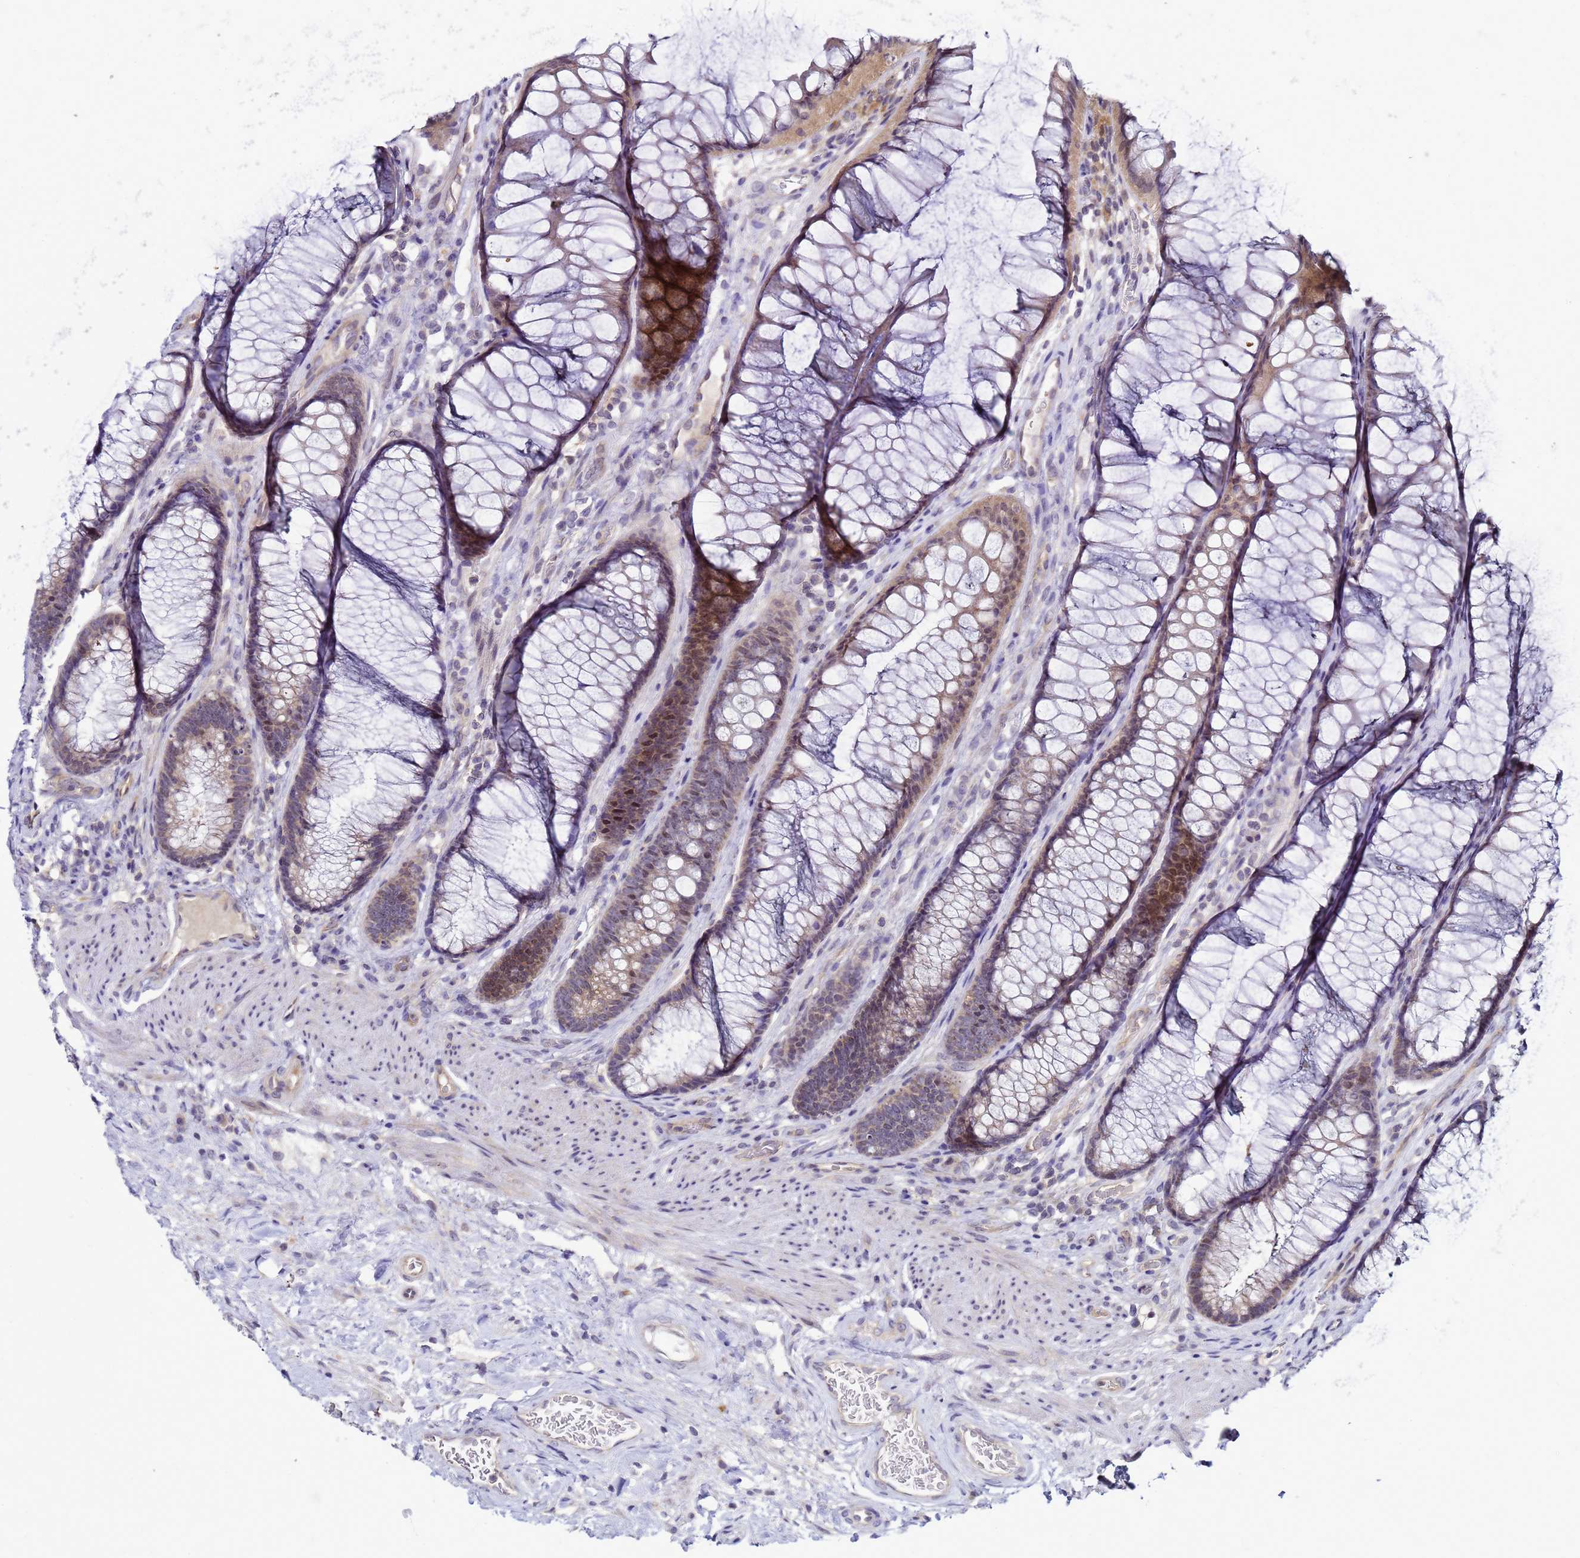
{"staining": {"intensity": "weak", "quantity": "25%-75%", "location": "cytoplasmic/membranous"}, "tissue": "colon", "cell_type": "Endothelial cells", "image_type": "normal", "snomed": [{"axis": "morphology", "description": "Normal tissue, NOS"}, {"axis": "topography", "description": "Colon"}], "caption": "The image displays immunohistochemical staining of normal colon. There is weak cytoplasmic/membranous staining is present in about 25%-75% of endothelial cells. The protein of interest is shown in brown color, while the nuclei are stained blue.", "gene": "SAT1", "patient": {"sex": "female", "age": 82}}